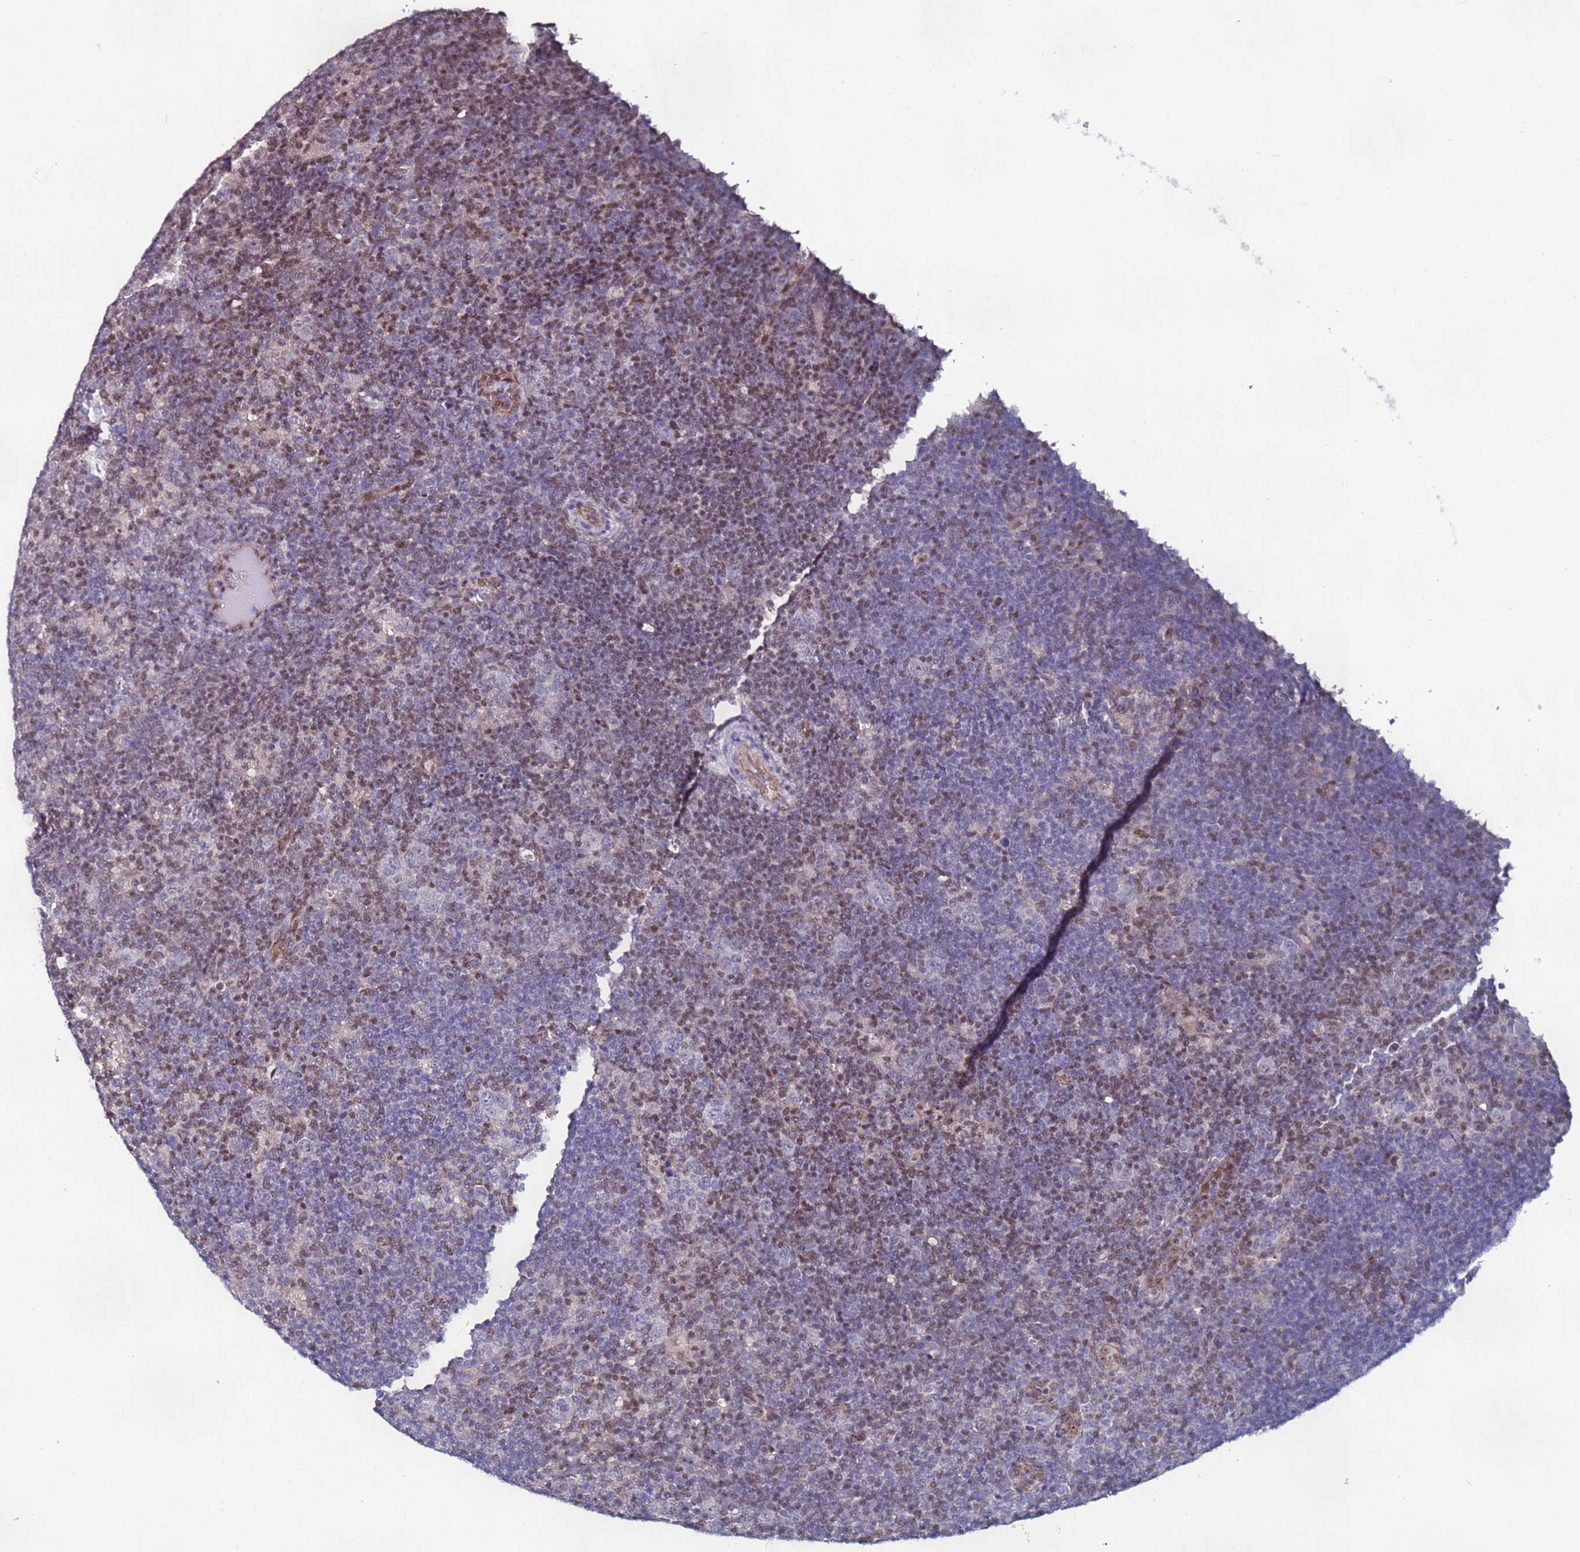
{"staining": {"intensity": "negative", "quantity": "none", "location": "none"}, "tissue": "lymphoma", "cell_type": "Tumor cells", "image_type": "cancer", "snomed": [{"axis": "morphology", "description": "Hodgkin's disease, NOS"}, {"axis": "topography", "description": "Lymph node"}], "caption": "The micrograph demonstrates no significant expression in tumor cells of lymphoma.", "gene": "TENM3", "patient": {"sex": "female", "age": 57}}